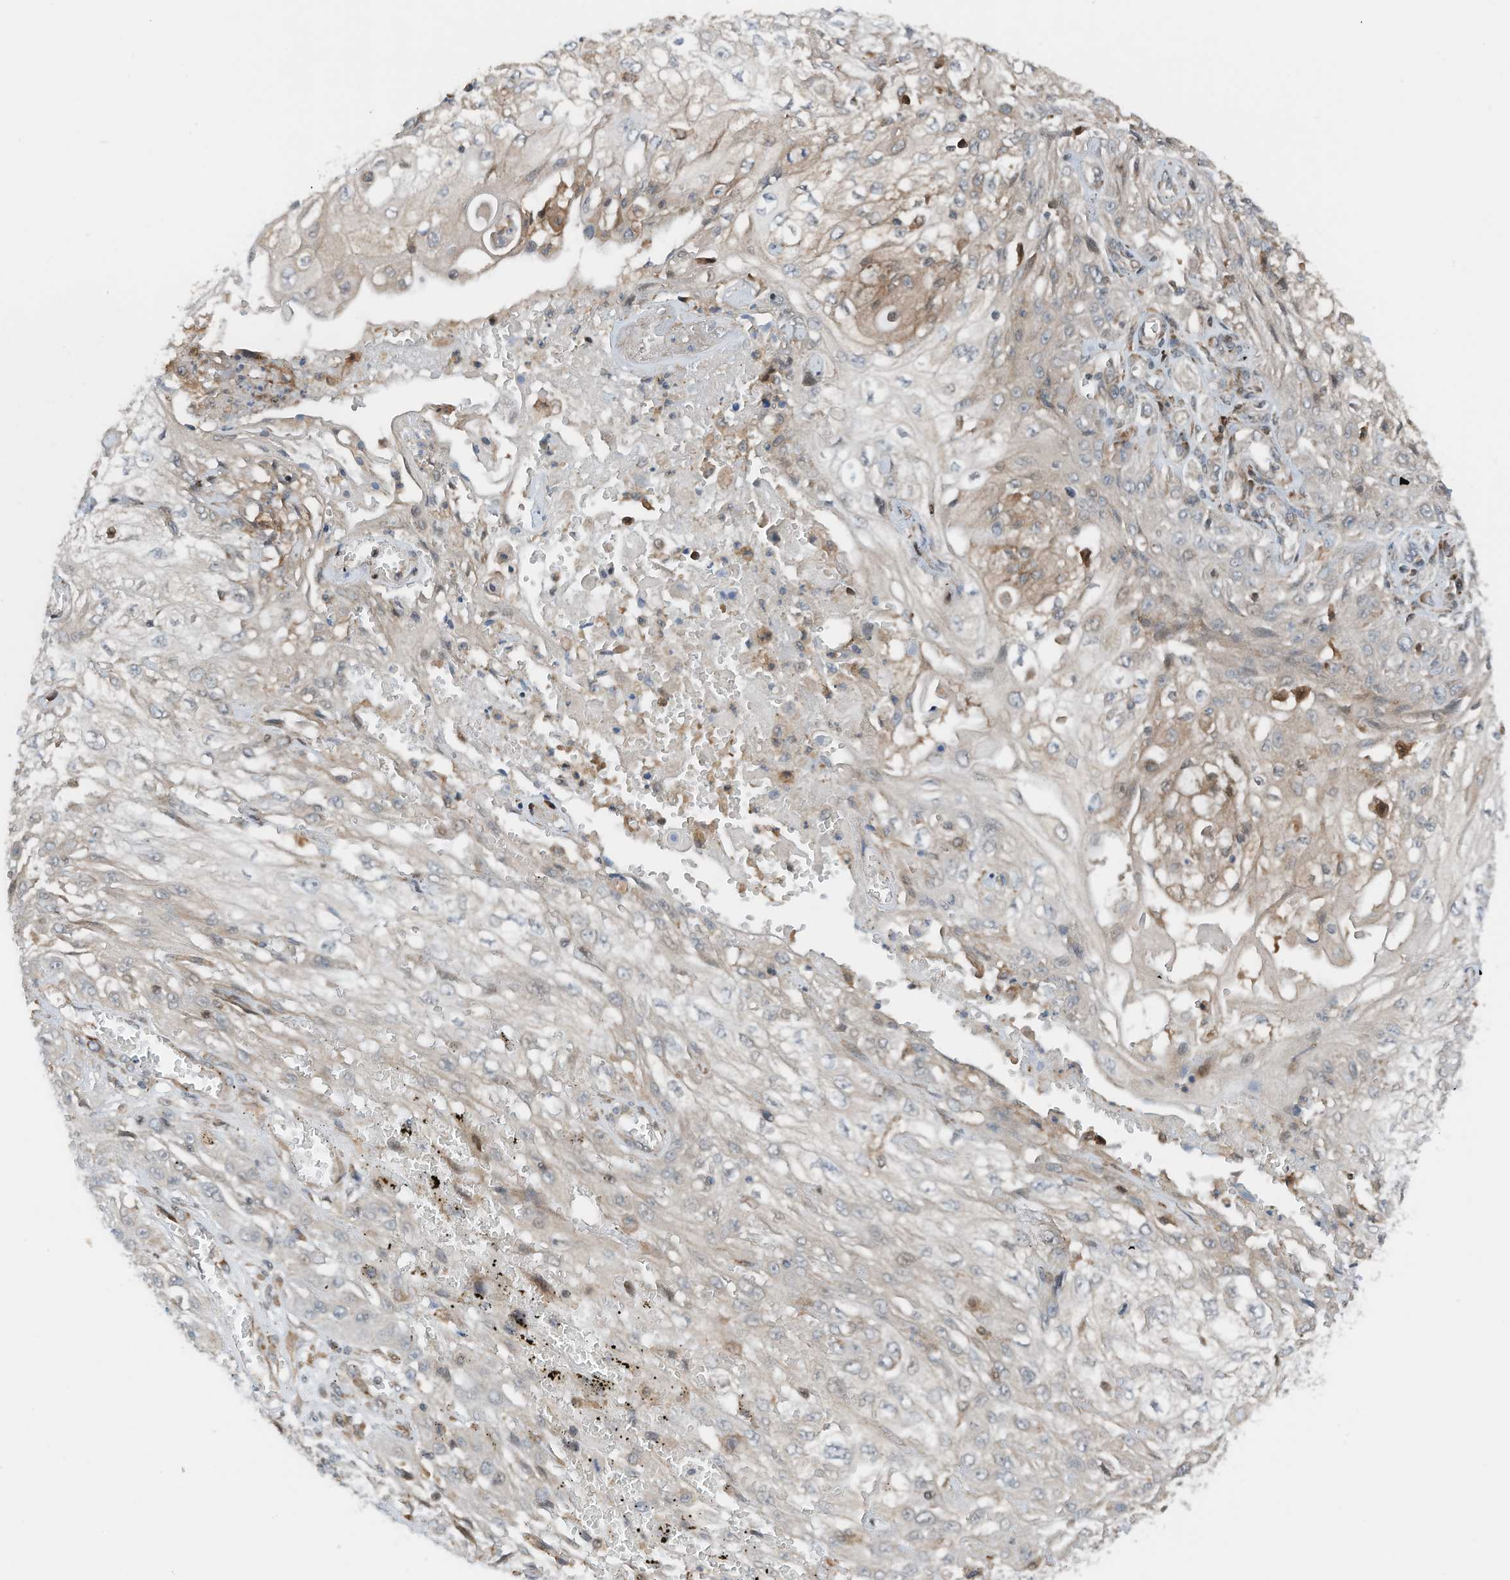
{"staining": {"intensity": "weak", "quantity": "<25%", "location": "cytoplasmic/membranous"}, "tissue": "skin cancer", "cell_type": "Tumor cells", "image_type": "cancer", "snomed": [{"axis": "morphology", "description": "Squamous cell carcinoma, NOS"}, {"axis": "morphology", "description": "Squamous cell carcinoma, metastatic, NOS"}, {"axis": "topography", "description": "Skin"}, {"axis": "topography", "description": "Lymph node"}], "caption": "Skin cancer stained for a protein using immunohistochemistry (IHC) reveals no positivity tumor cells.", "gene": "RMND1", "patient": {"sex": "male", "age": 75}}